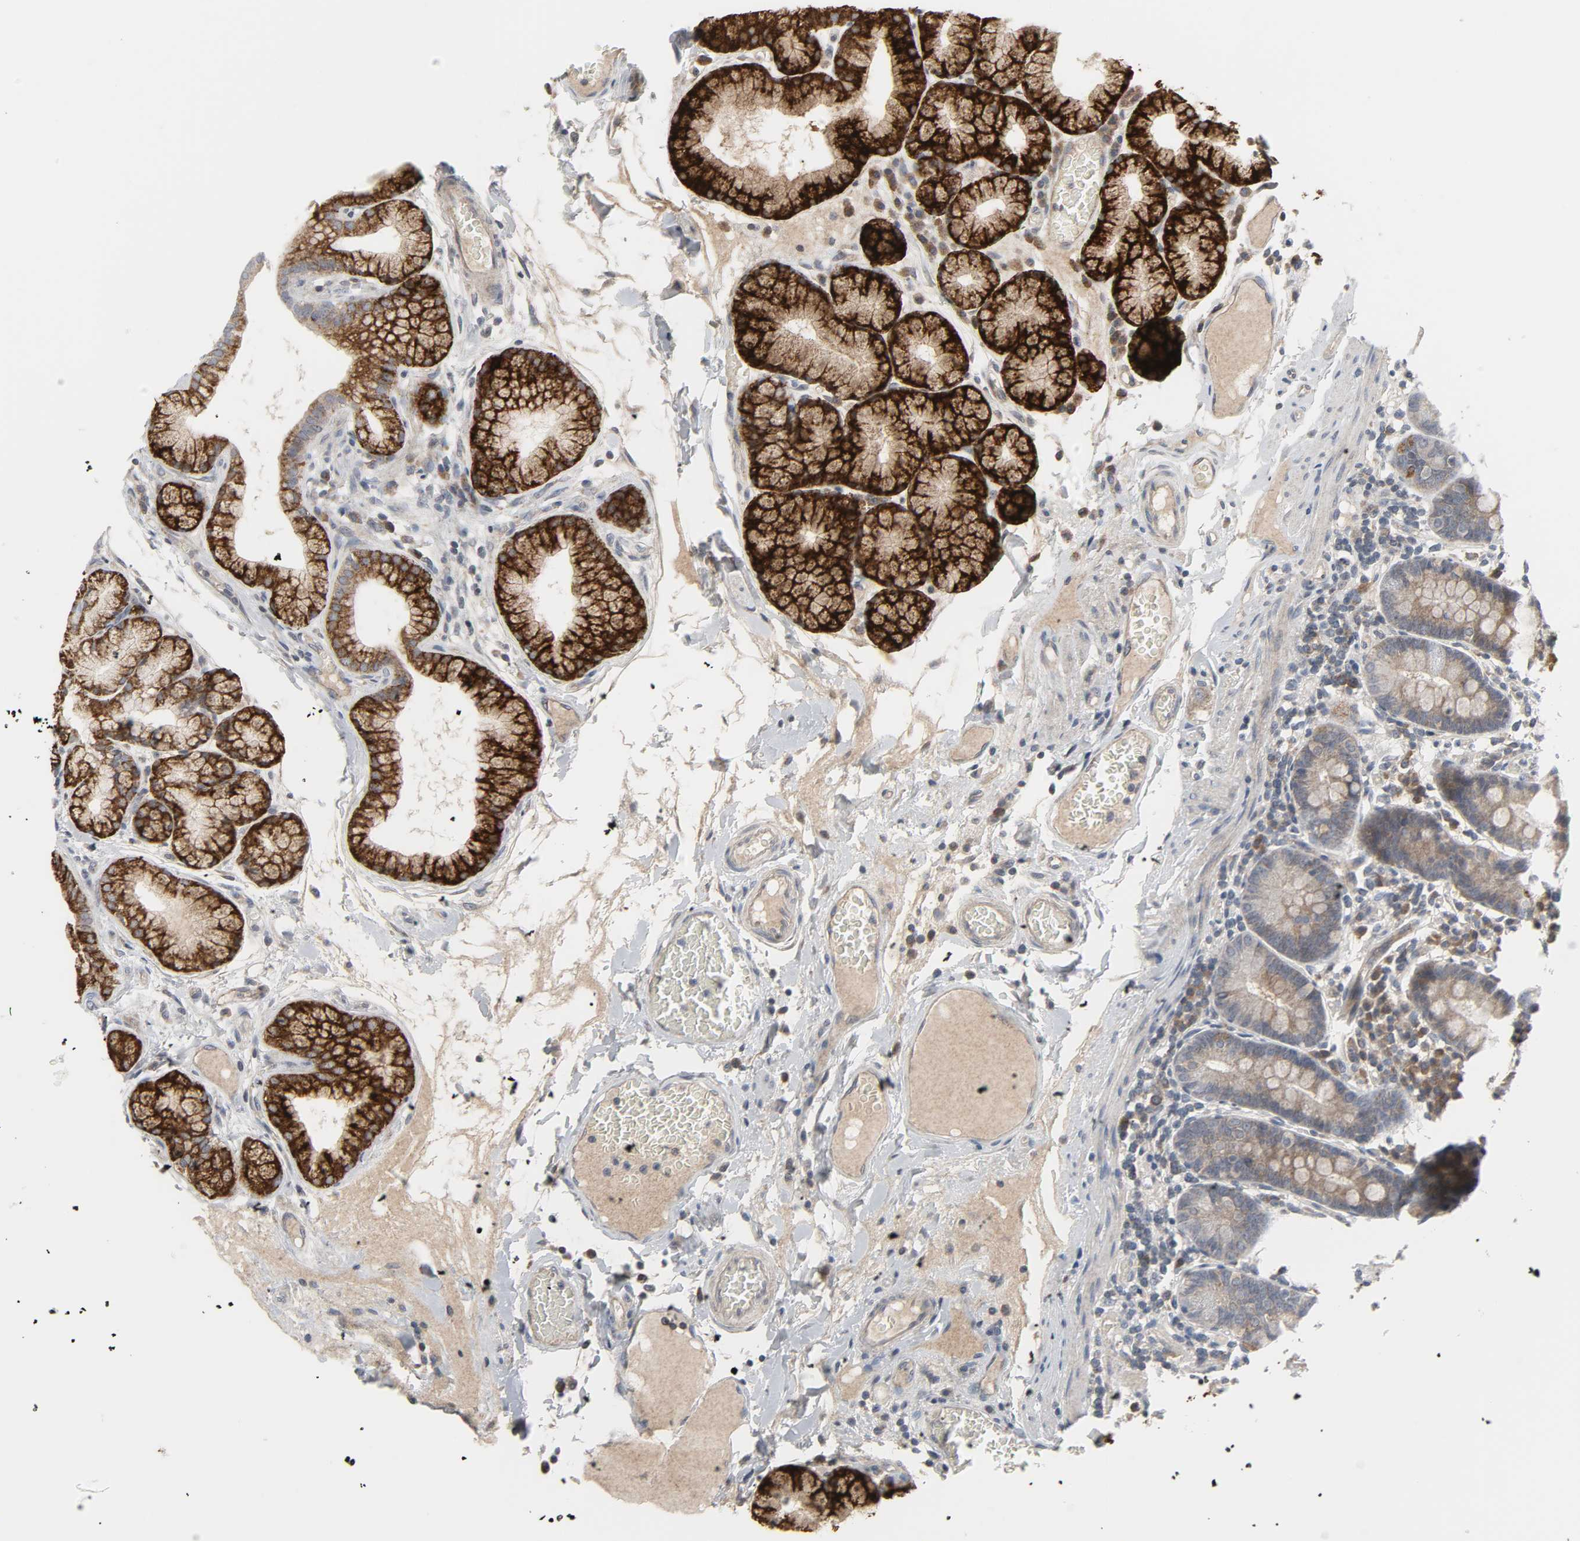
{"staining": {"intensity": "strong", "quantity": ">75%", "location": "cytoplasmic/membranous"}, "tissue": "duodenum", "cell_type": "Glandular cells", "image_type": "normal", "snomed": [{"axis": "morphology", "description": "Normal tissue, NOS"}, {"axis": "topography", "description": "Duodenum"}], "caption": "Strong cytoplasmic/membranous expression is present in about >75% of glandular cells in benign duodenum.", "gene": "CLIP1", "patient": {"sex": "male", "age": 50}}